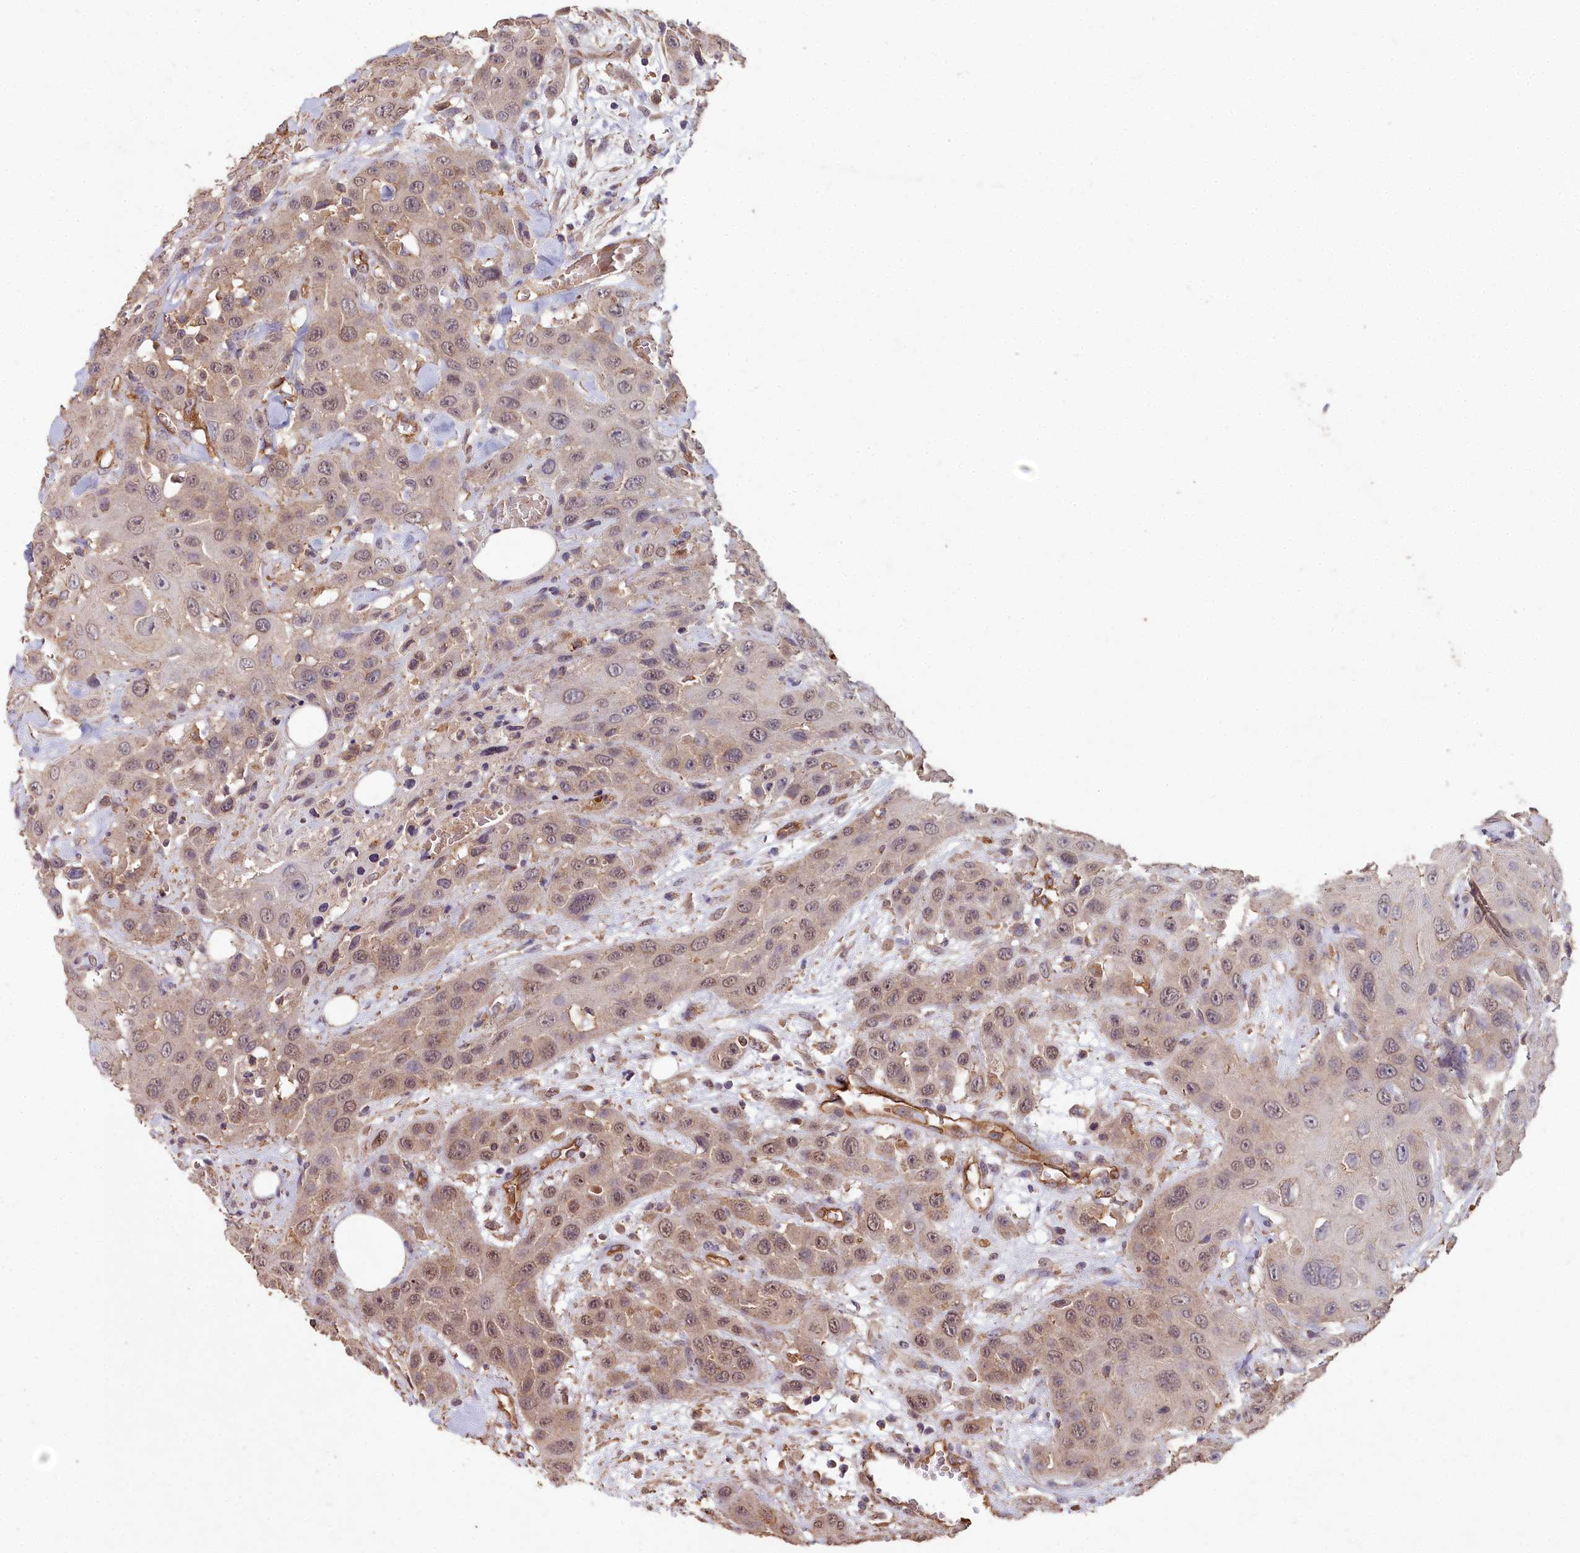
{"staining": {"intensity": "moderate", "quantity": ">75%", "location": "nuclear"}, "tissue": "head and neck cancer", "cell_type": "Tumor cells", "image_type": "cancer", "snomed": [{"axis": "morphology", "description": "Squamous cell carcinoma, NOS"}, {"axis": "topography", "description": "Head-Neck"}], "caption": "A histopathology image of human head and neck squamous cell carcinoma stained for a protein reveals moderate nuclear brown staining in tumor cells. (IHC, brightfield microscopy, high magnification).", "gene": "CEMIP2", "patient": {"sex": "male", "age": 81}}